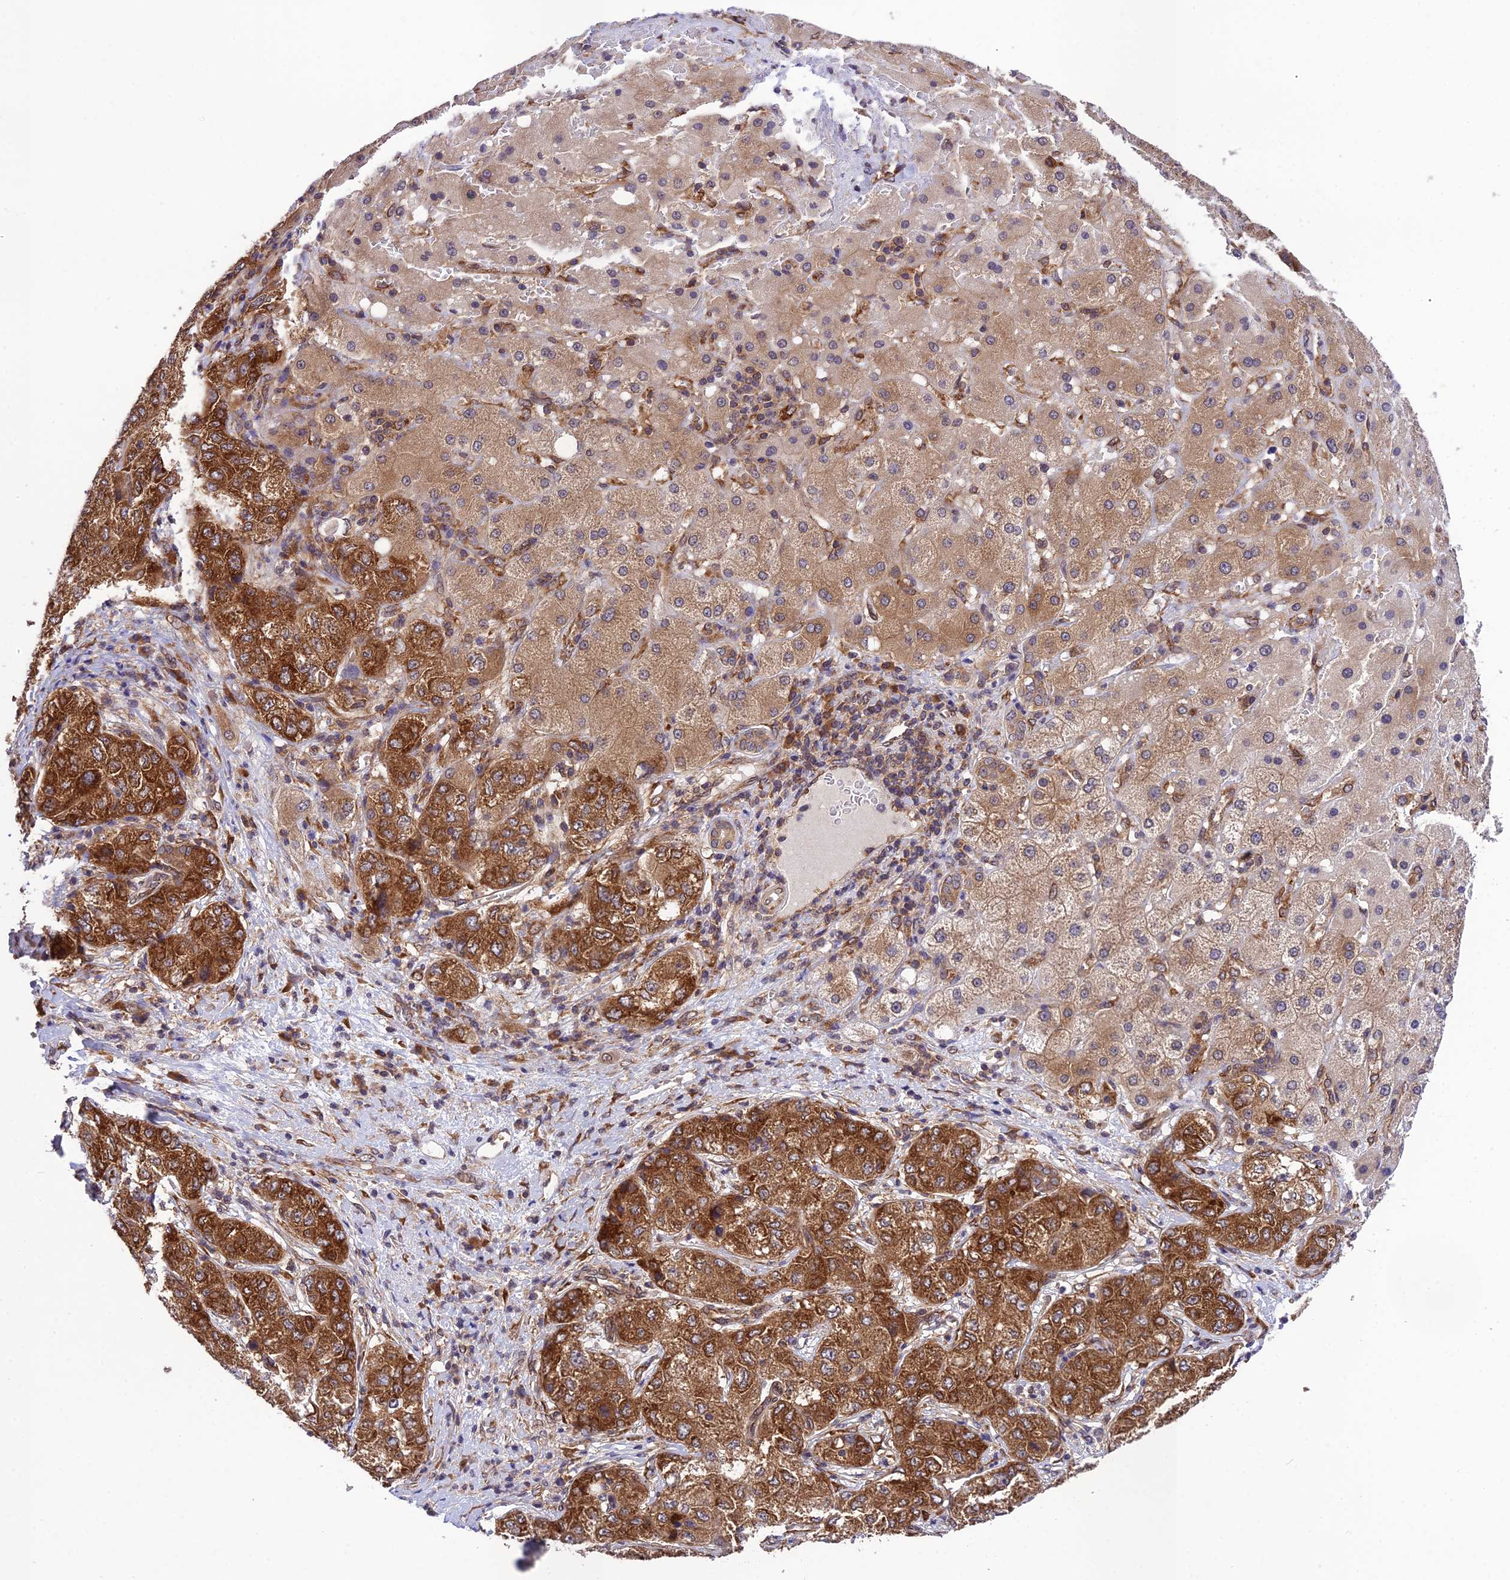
{"staining": {"intensity": "strong", "quantity": "25%-75%", "location": "cytoplasmic/membranous"}, "tissue": "liver cancer", "cell_type": "Tumor cells", "image_type": "cancer", "snomed": [{"axis": "morphology", "description": "Carcinoma, Hepatocellular, NOS"}, {"axis": "topography", "description": "Liver"}], "caption": "Liver cancer (hepatocellular carcinoma) tissue reveals strong cytoplasmic/membranous positivity in about 25%-75% of tumor cells, visualized by immunohistochemistry. (IHC, brightfield microscopy, high magnification).", "gene": "DHCR7", "patient": {"sex": "male", "age": 80}}